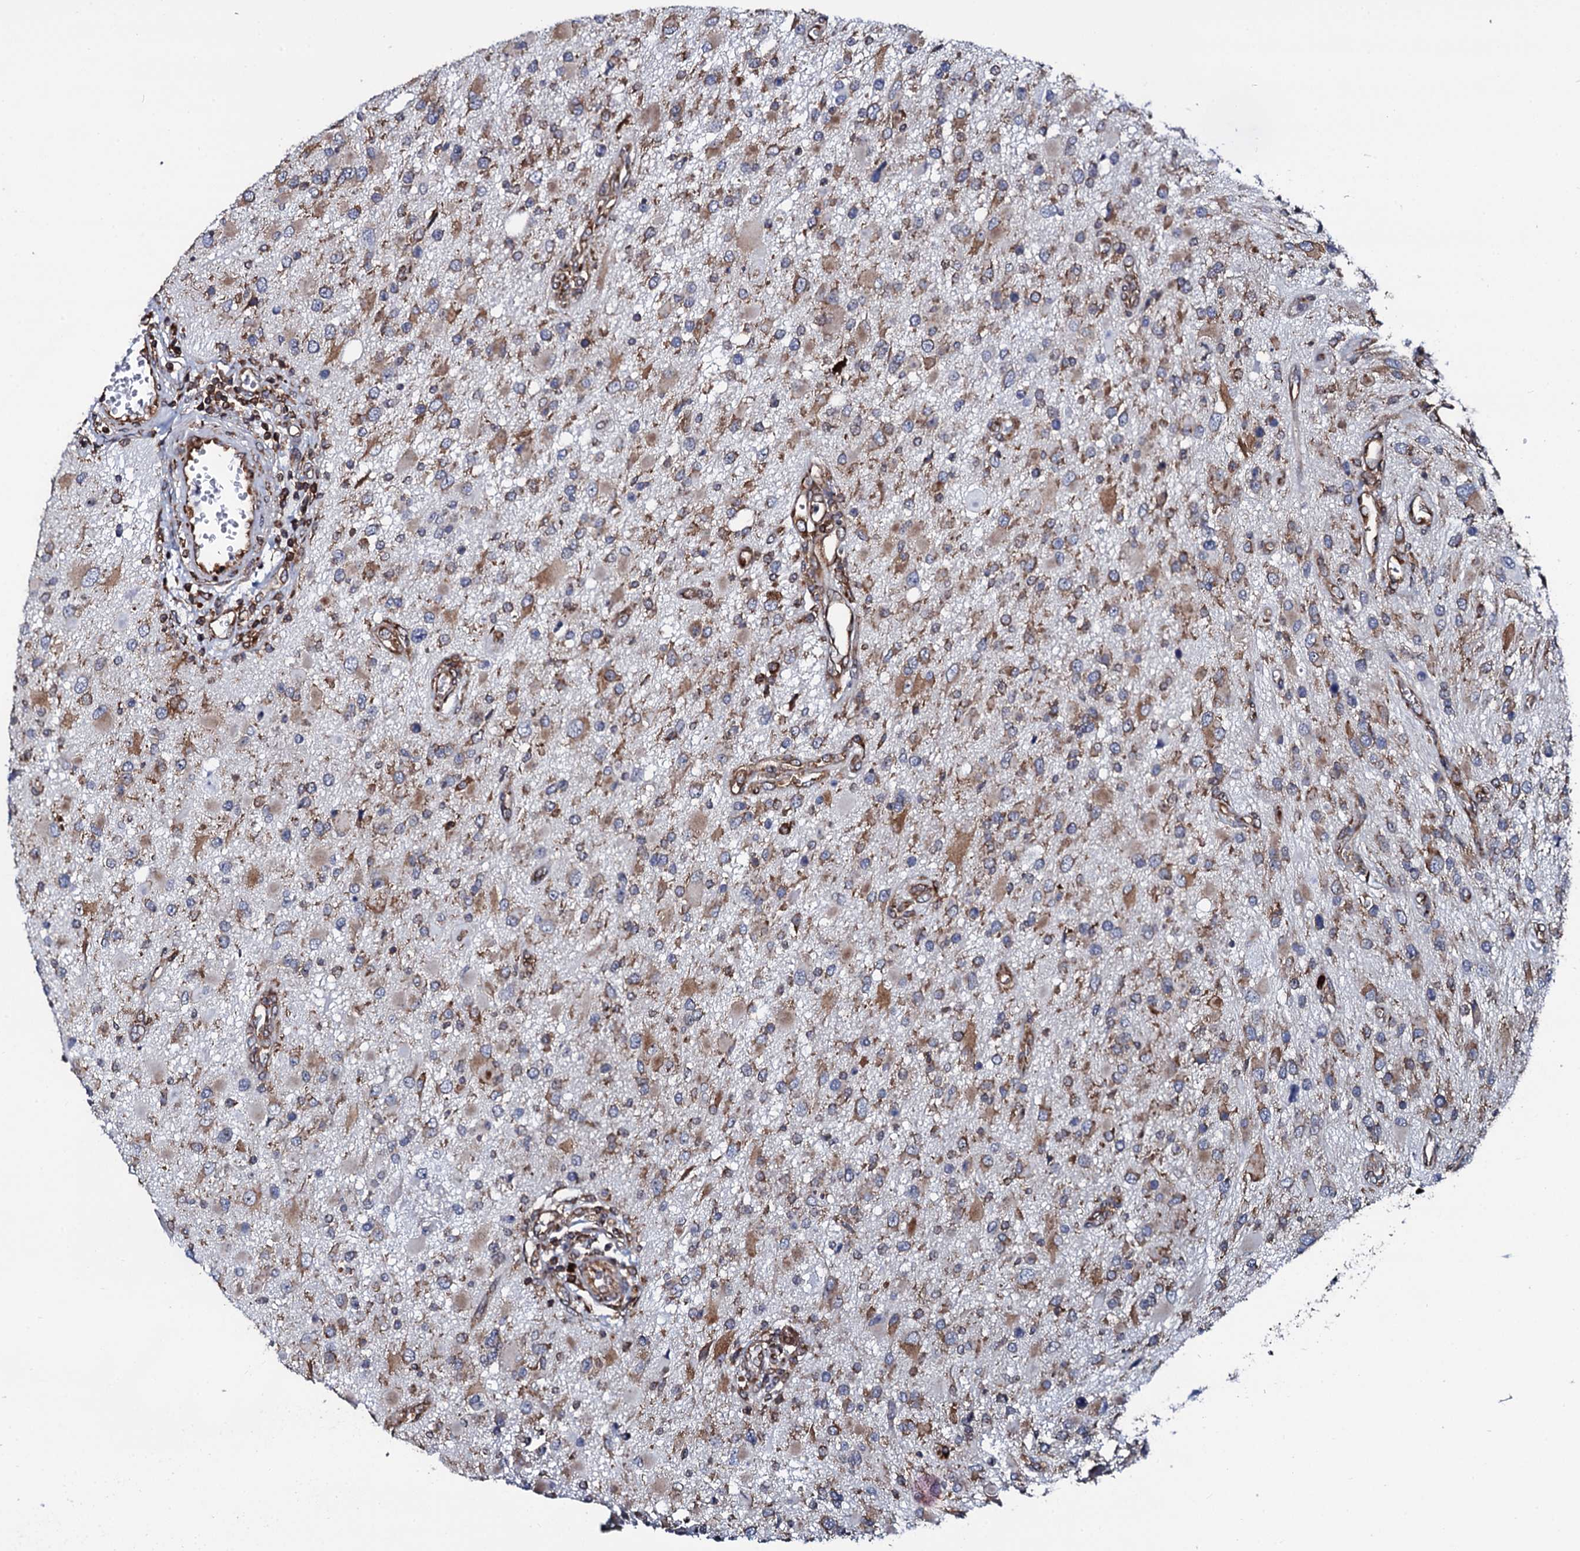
{"staining": {"intensity": "moderate", "quantity": "25%-75%", "location": "cytoplasmic/membranous"}, "tissue": "glioma", "cell_type": "Tumor cells", "image_type": "cancer", "snomed": [{"axis": "morphology", "description": "Glioma, malignant, High grade"}, {"axis": "topography", "description": "Brain"}], "caption": "Immunohistochemical staining of human glioma shows medium levels of moderate cytoplasmic/membranous protein expression in about 25%-75% of tumor cells.", "gene": "SPTY2D1", "patient": {"sex": "male", "age": 53}}